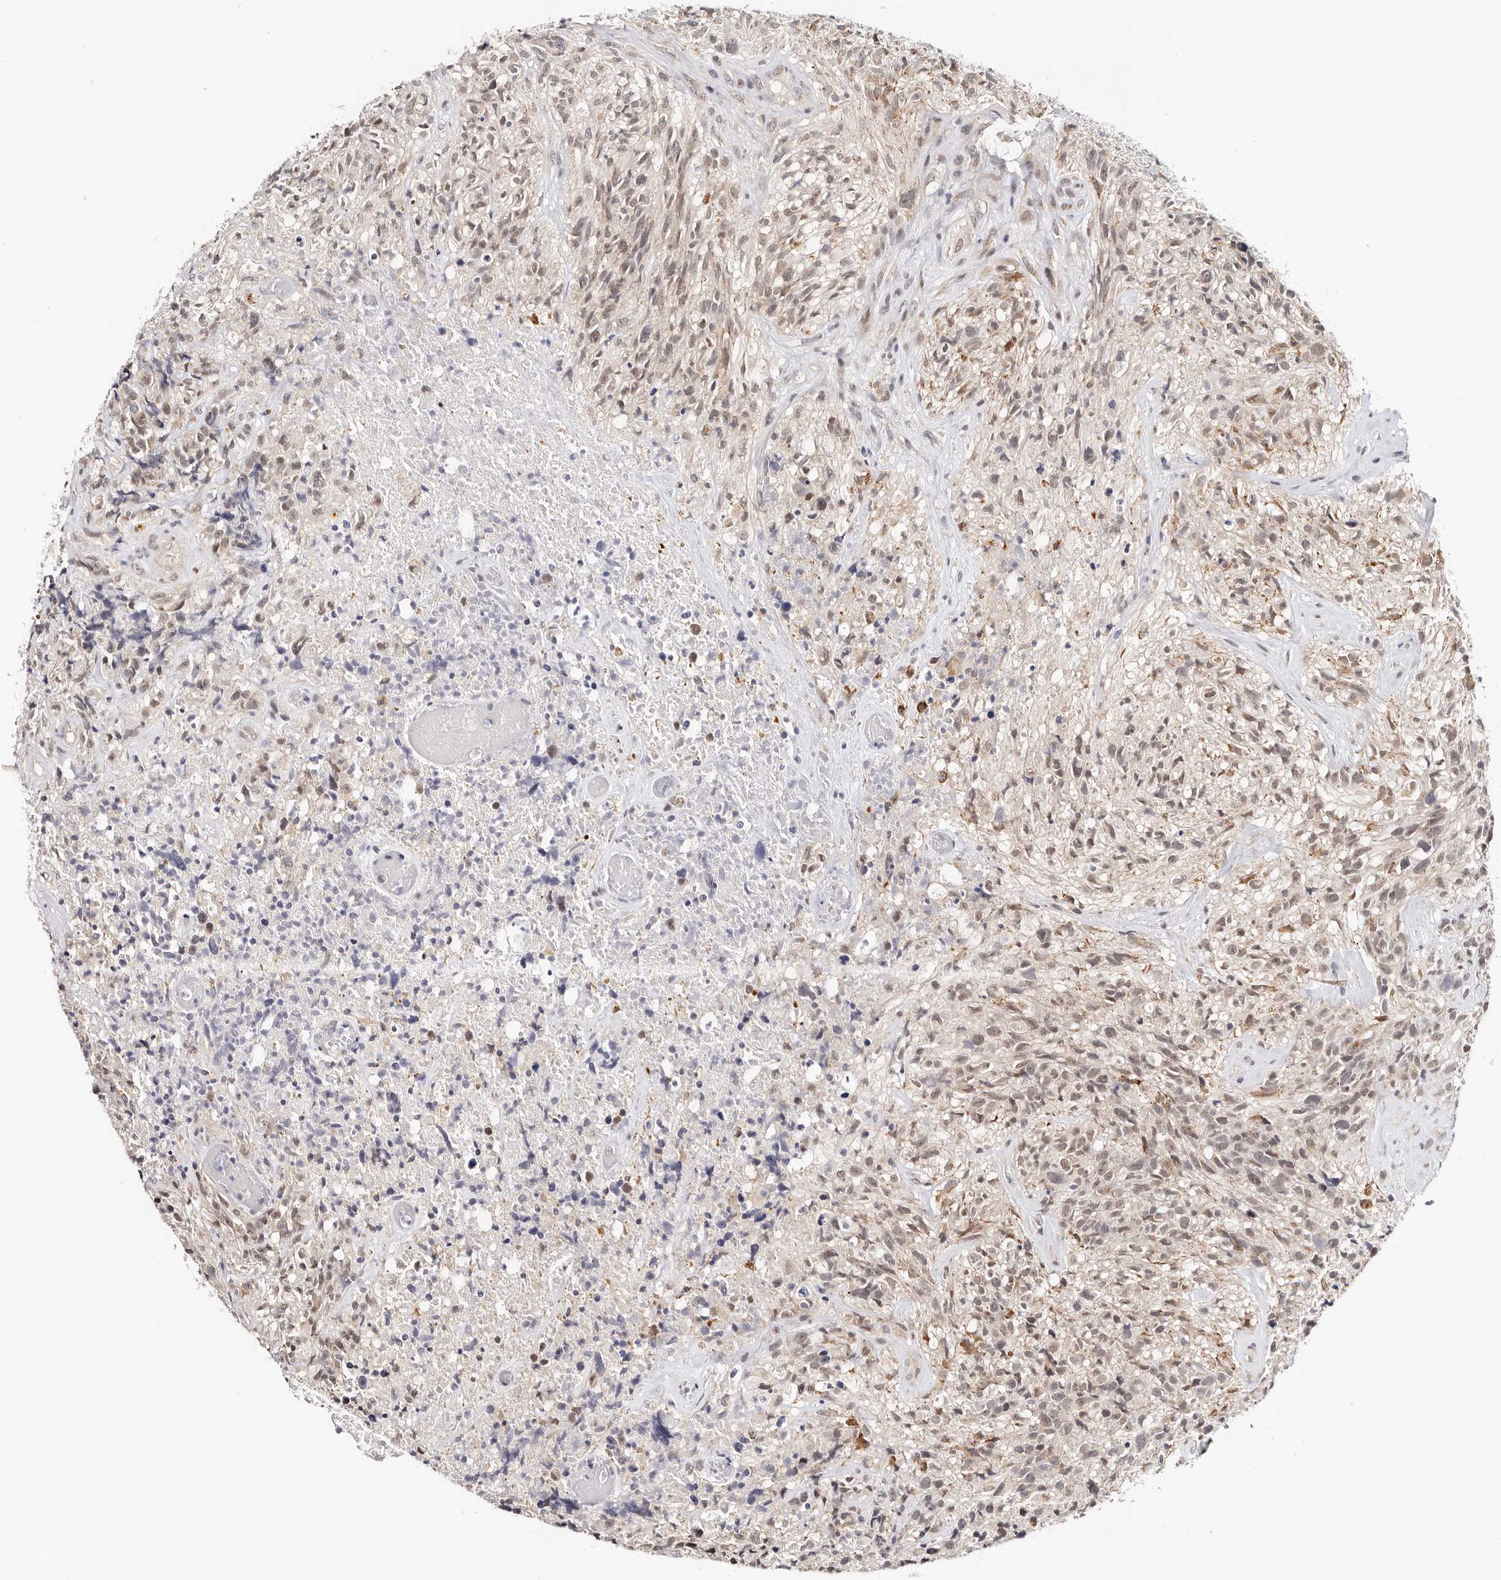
{"staining": {"intensity": "weak", "quantity": "25%-75%", "location": "nuclear"}, "tissue": "glioma", "cell_type": "Tumor cells", "image_type": "cancer", "snomed": [{"axis": "morphology", "description": "Glioma, malignant, High grade"}, {"axis": "topography", "description": "Brain"}], "caption": "Immunohistochemical staining of human glioma demonstrates low levels of weak nuclear positivity in approximately 25%-75% of tumor cells.", "gene": "VIPAS39", "patient": {"sex": "male", "age": 69}}